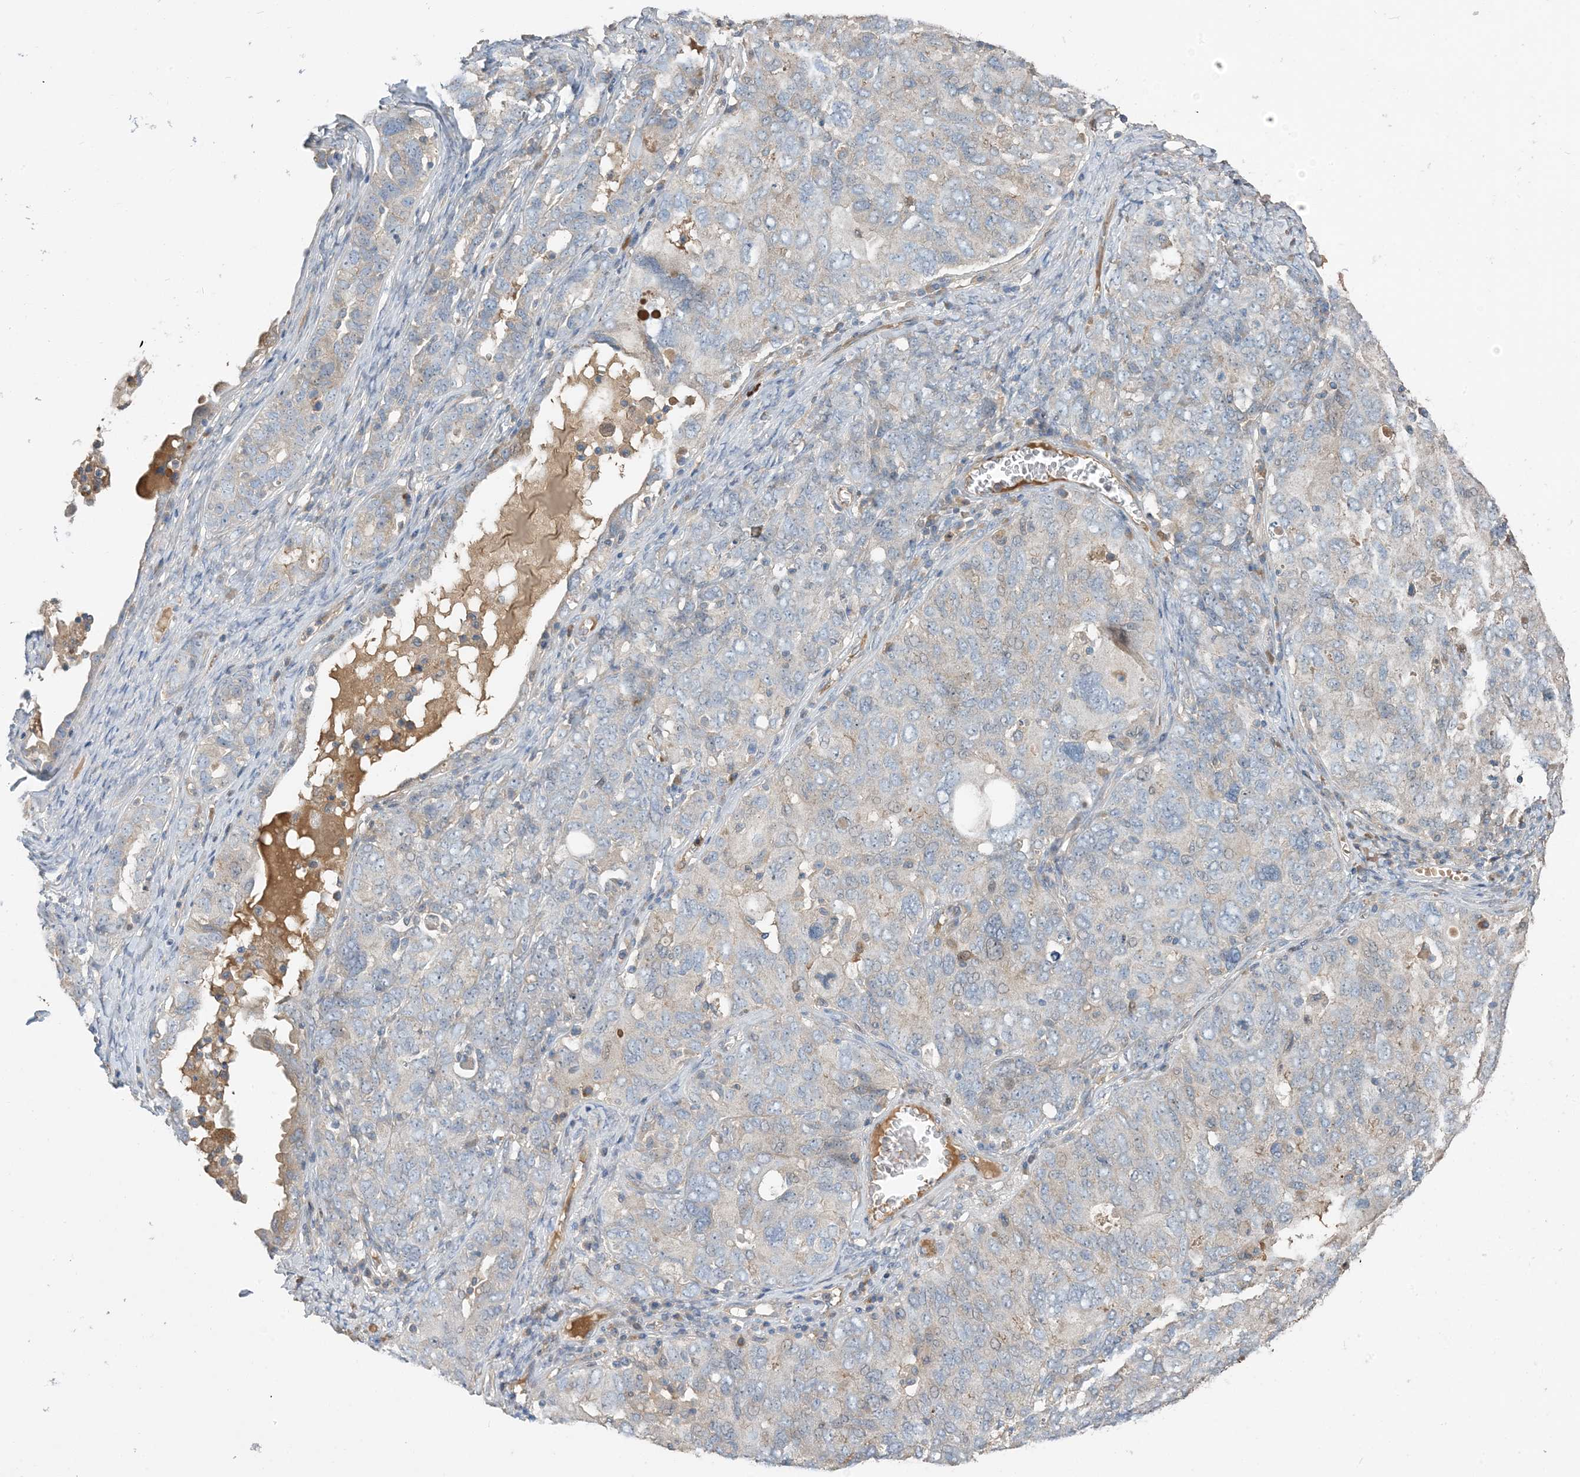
{"staining": {"intensity": "negative", "quantity": "none", "location": "none"}, "tissue": "ovarian cancer", "cell_type": "Tumor cells", "image_type": "cancer", "snomed": [{"axis": "morphology", "description": "Carcinoma, endometroid"}, {"axis": "topography", "description": "Ovary"}], "caption": "An immunohistochemistry micrograph of ovarian cancer (endometroid carcinoma) is shown. There is no staining in tumor cells of ovarian cancer (endometroid carcinoma).", "gene": "USP53", "patient": {"sex": "female", "age": 62}}